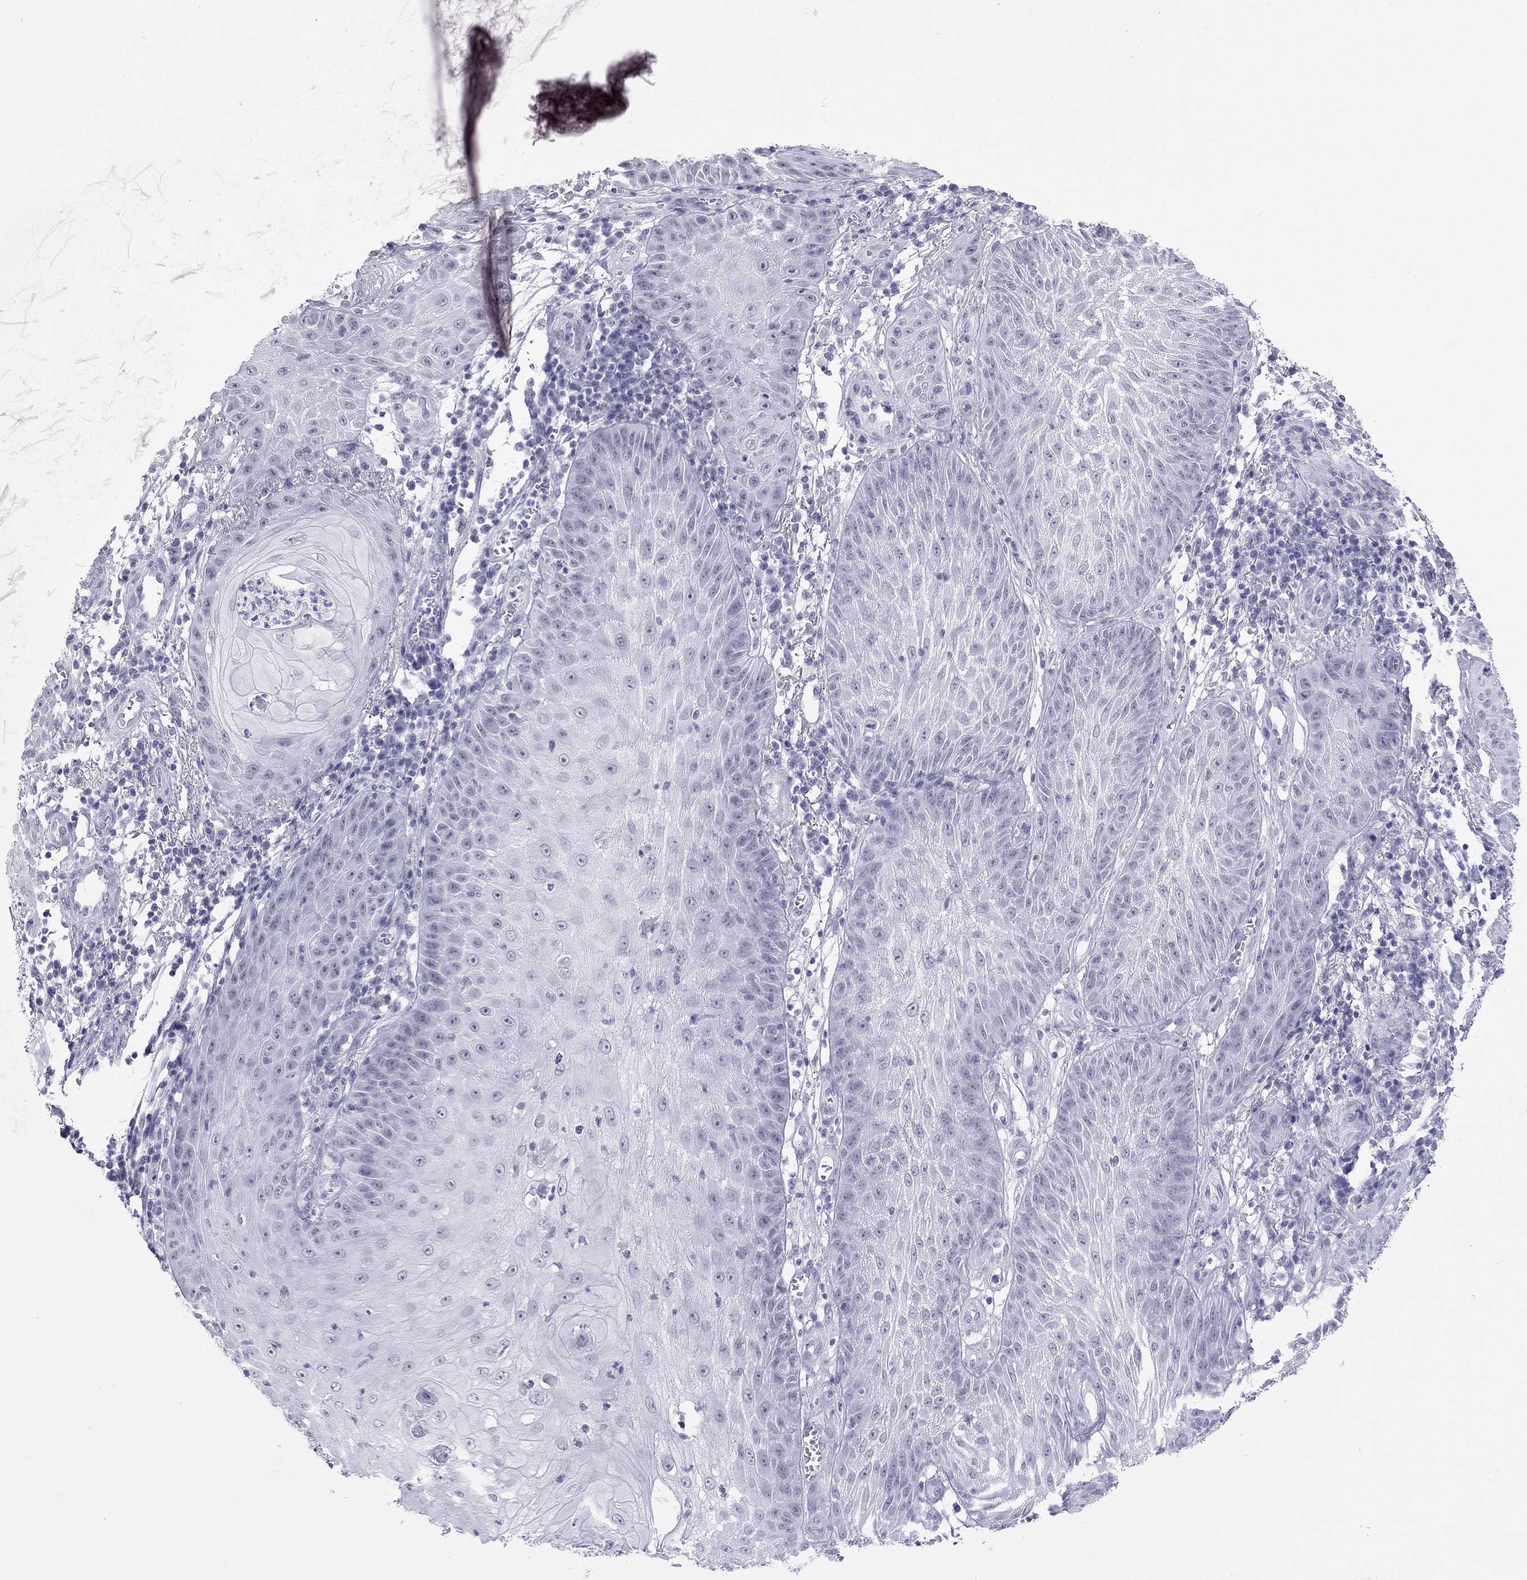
{"staining": {"intensity": "negative", "quantity": "none", "location": "none"}, "tissue": "skin cancer", "cell_type": "Tumor cells", "image_type": "cancer", "snomed": [{"axis": "morphology", "description": "Squamous cell carcinoma, NOS"}, {"axis": "topography", "description": "Skin"}], "caption": "This histopathology image is of squamous cell carcinoma (skin) stained with immunohistochemistry to label a protein in brown with the nuclei are counter-stained blue. There is no expression in tumor cells.", "gene": "JHY", "patient": {"sex": "male", "age": 70}}